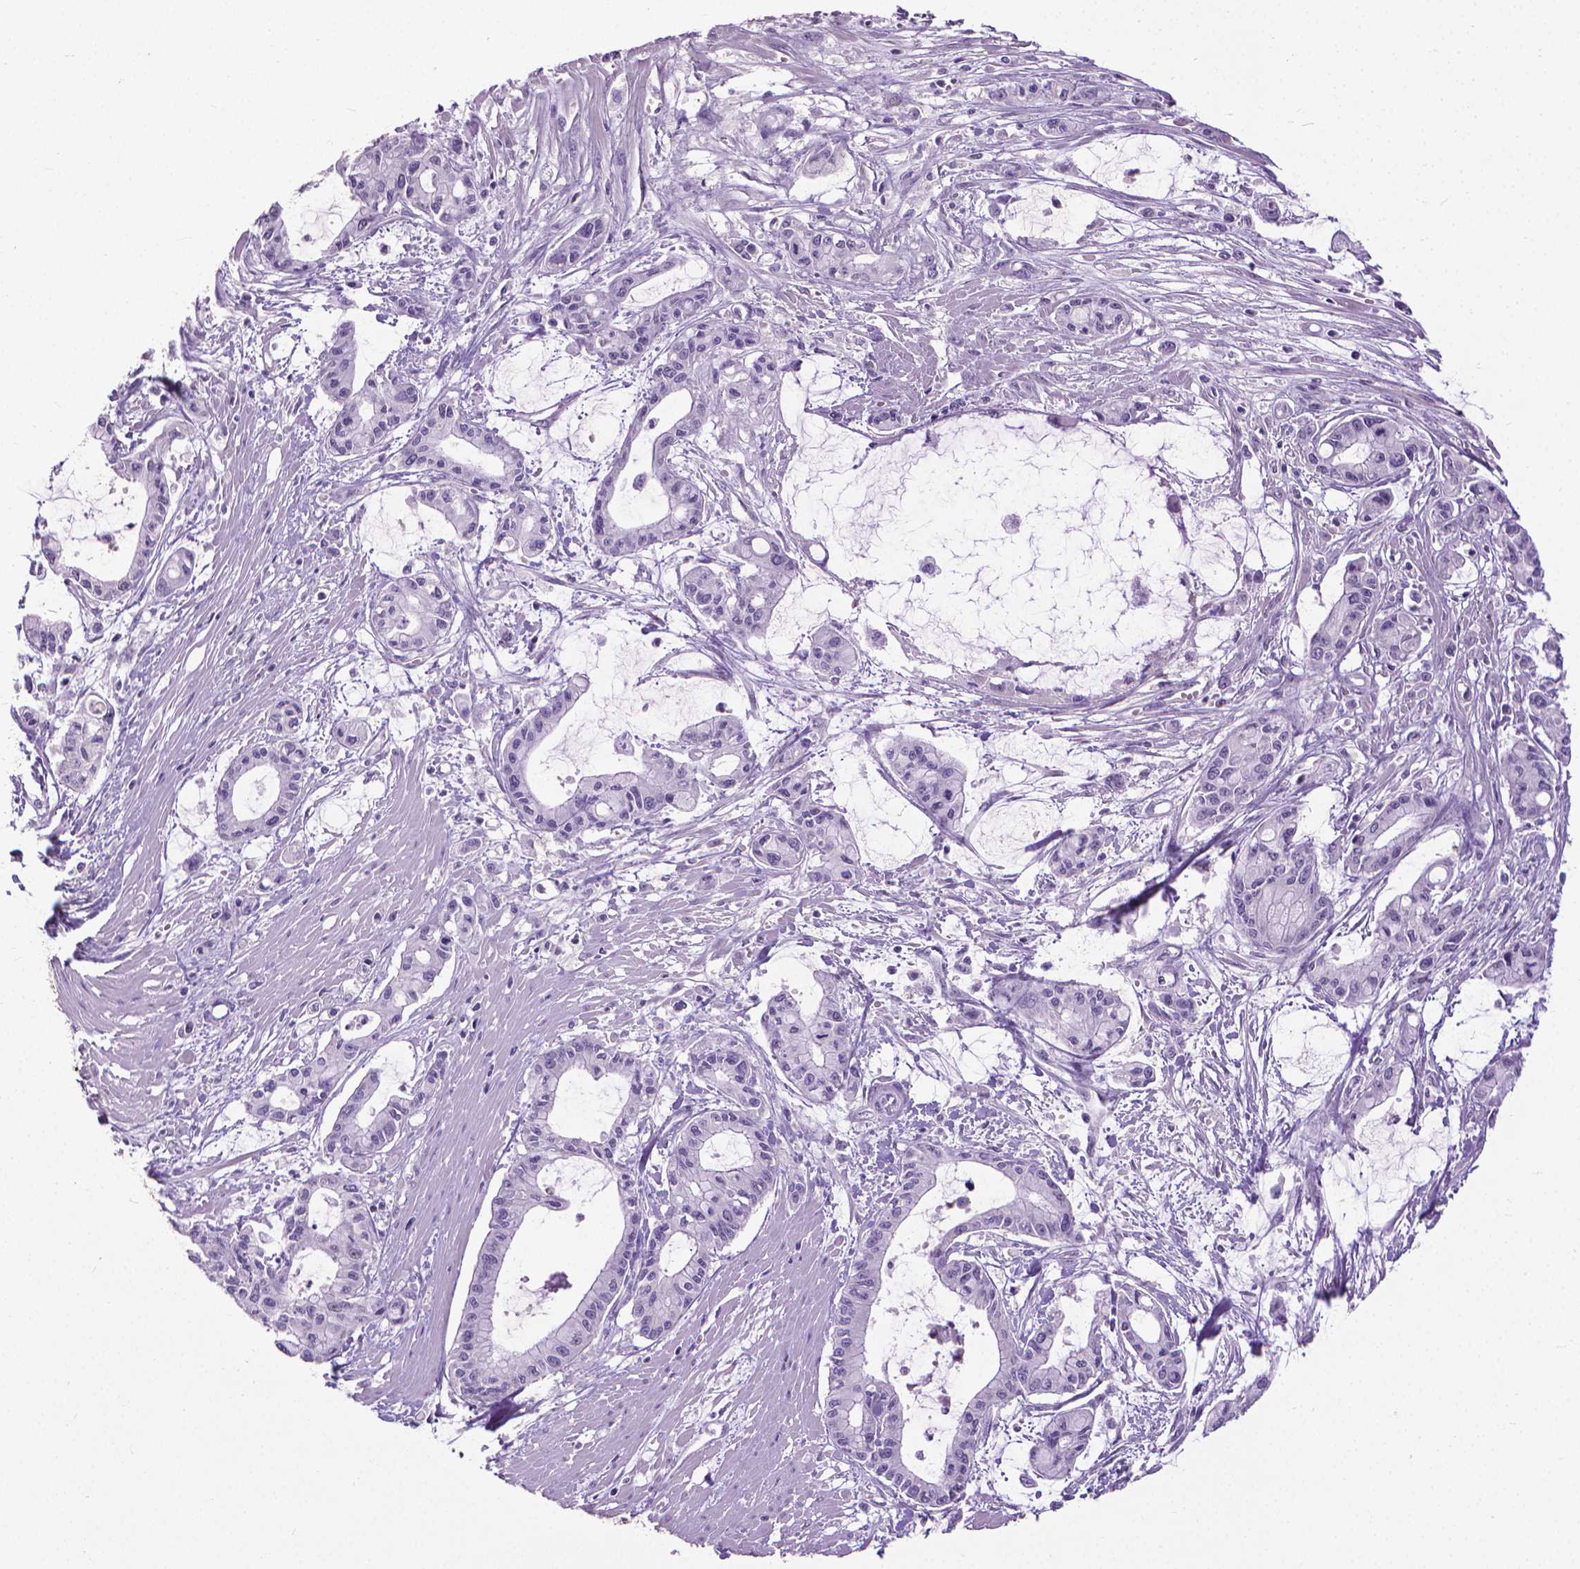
{"staining": {"intensity": "negative", "quantity": "none", "location": "none"}, "tissue": "pancreatic cancer", "cell_type": "Tumor cells", "image_type": "cancer", "snomed": [{"axis": "morphology", "description": "Adenocarcinoma, NOS"}, {"axis": "topography", "description": "Pancreas"}], "caption": "DAB (3,3'-diaminobenzidine) immunohistochemical staining of pancreatic cancer exhibits no significant expression in tumor cells. (DAB (3,3'-diaminobenzidine) IHC with hematoxylin counter stain).", "gene": "KRT5", "patient": {"sex": "male", "age": 48}}